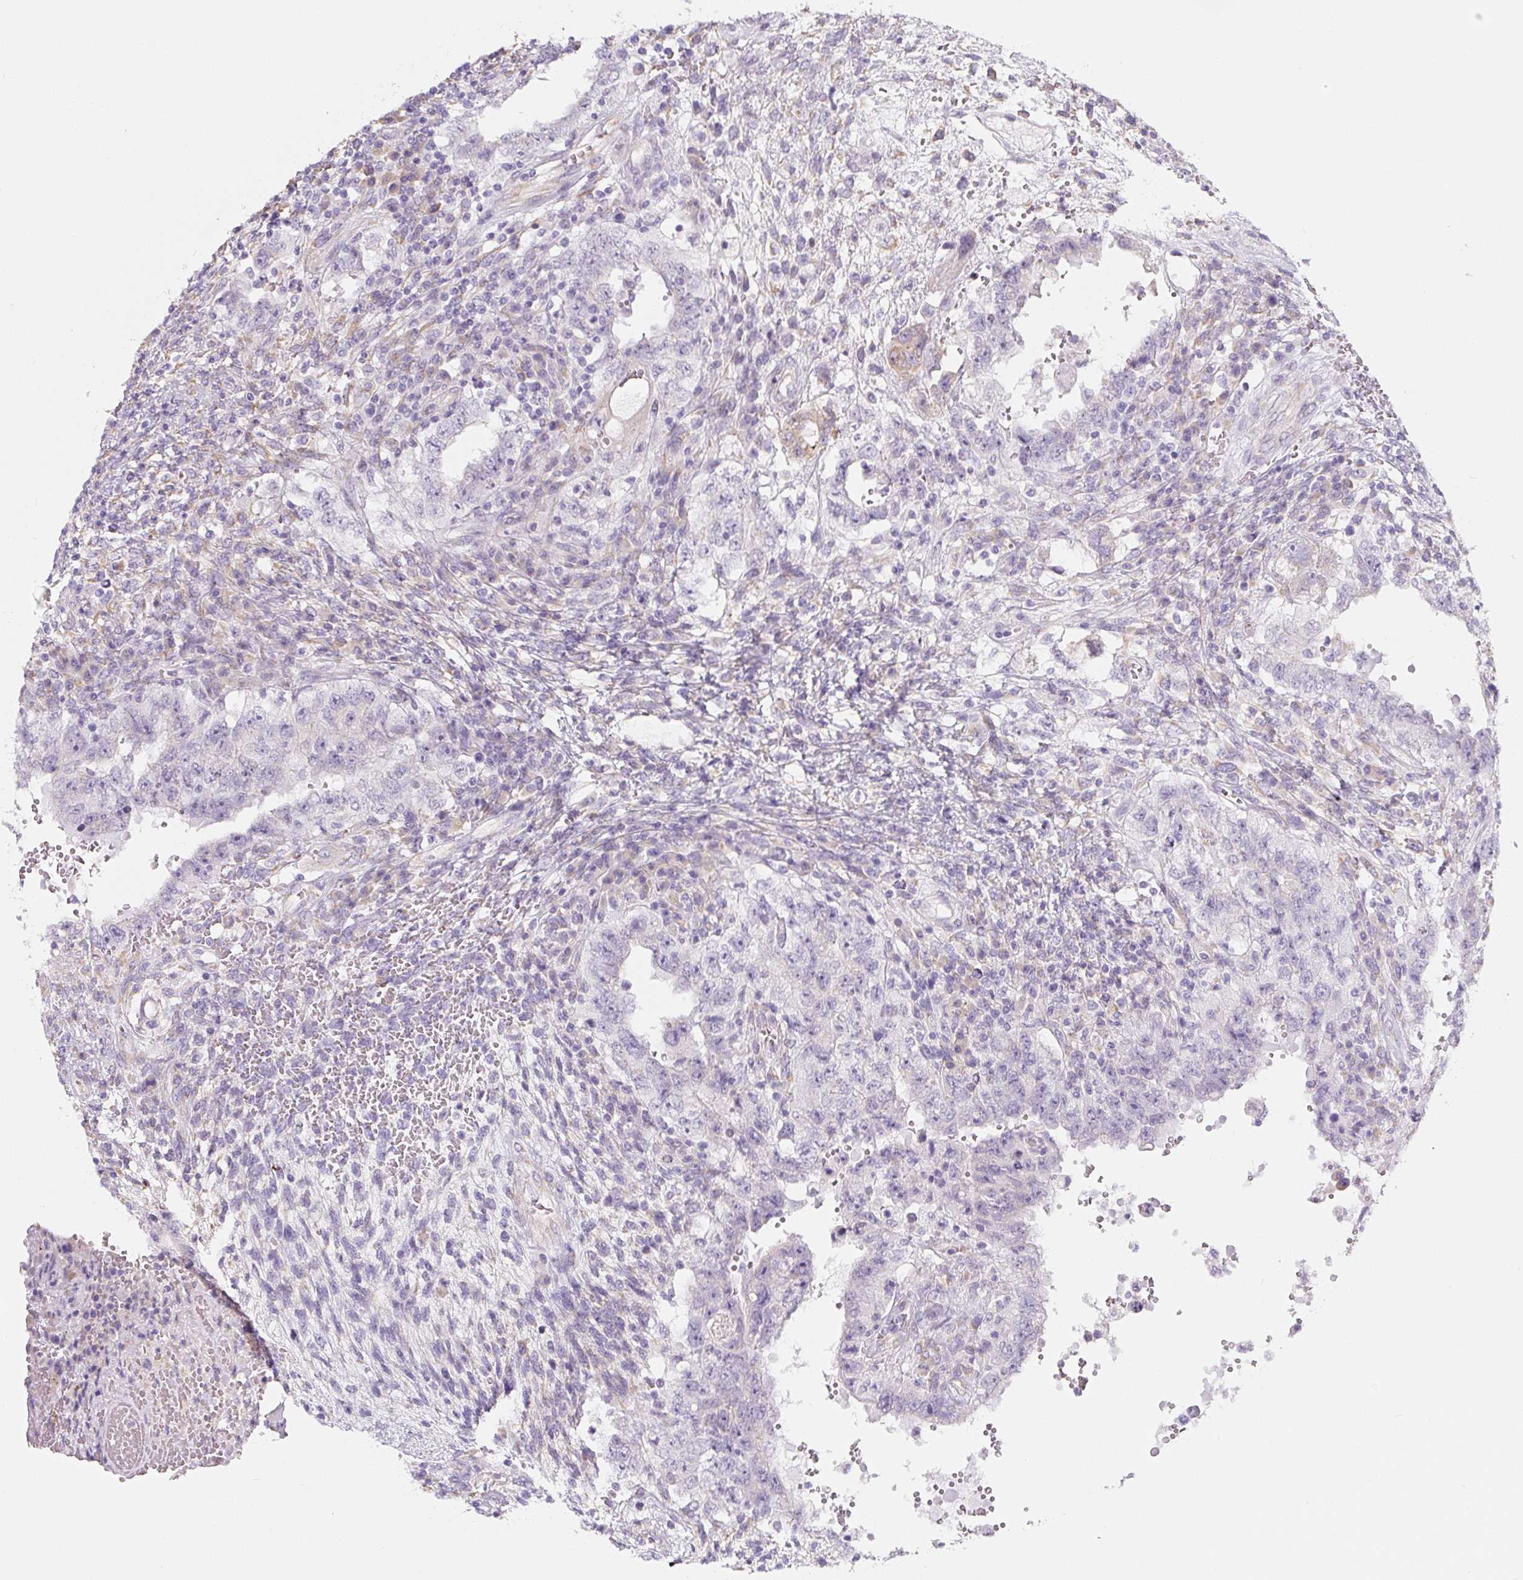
{"staining": {"intensity": "weak", "quantity": "<25%", "location": "cytoplasmic/membranous"}, "tissue": "testis cancer", "cell_type": "Tumor cells", "image_type": "cancer", "snomed": [{"axis": "morphology", "description": "Carcinoma, Embryonal, NOS"}, {"axis": "topography", "description": "Testis"}], "caption": "High power microscopy micrograph of an IHC photomicrograph of embryonal carcinoma (testis), revealing no significant positivity in tumor cells. The staining was performed using DAB (3,3'-diaminobenzidine) to visualize the protein expression in brown, while the nuclei were stained in blue with hematoxylin (Magnification: 20x).", "gene": "PWWP3B", "patient": {"sex": "male", "age": 26}}